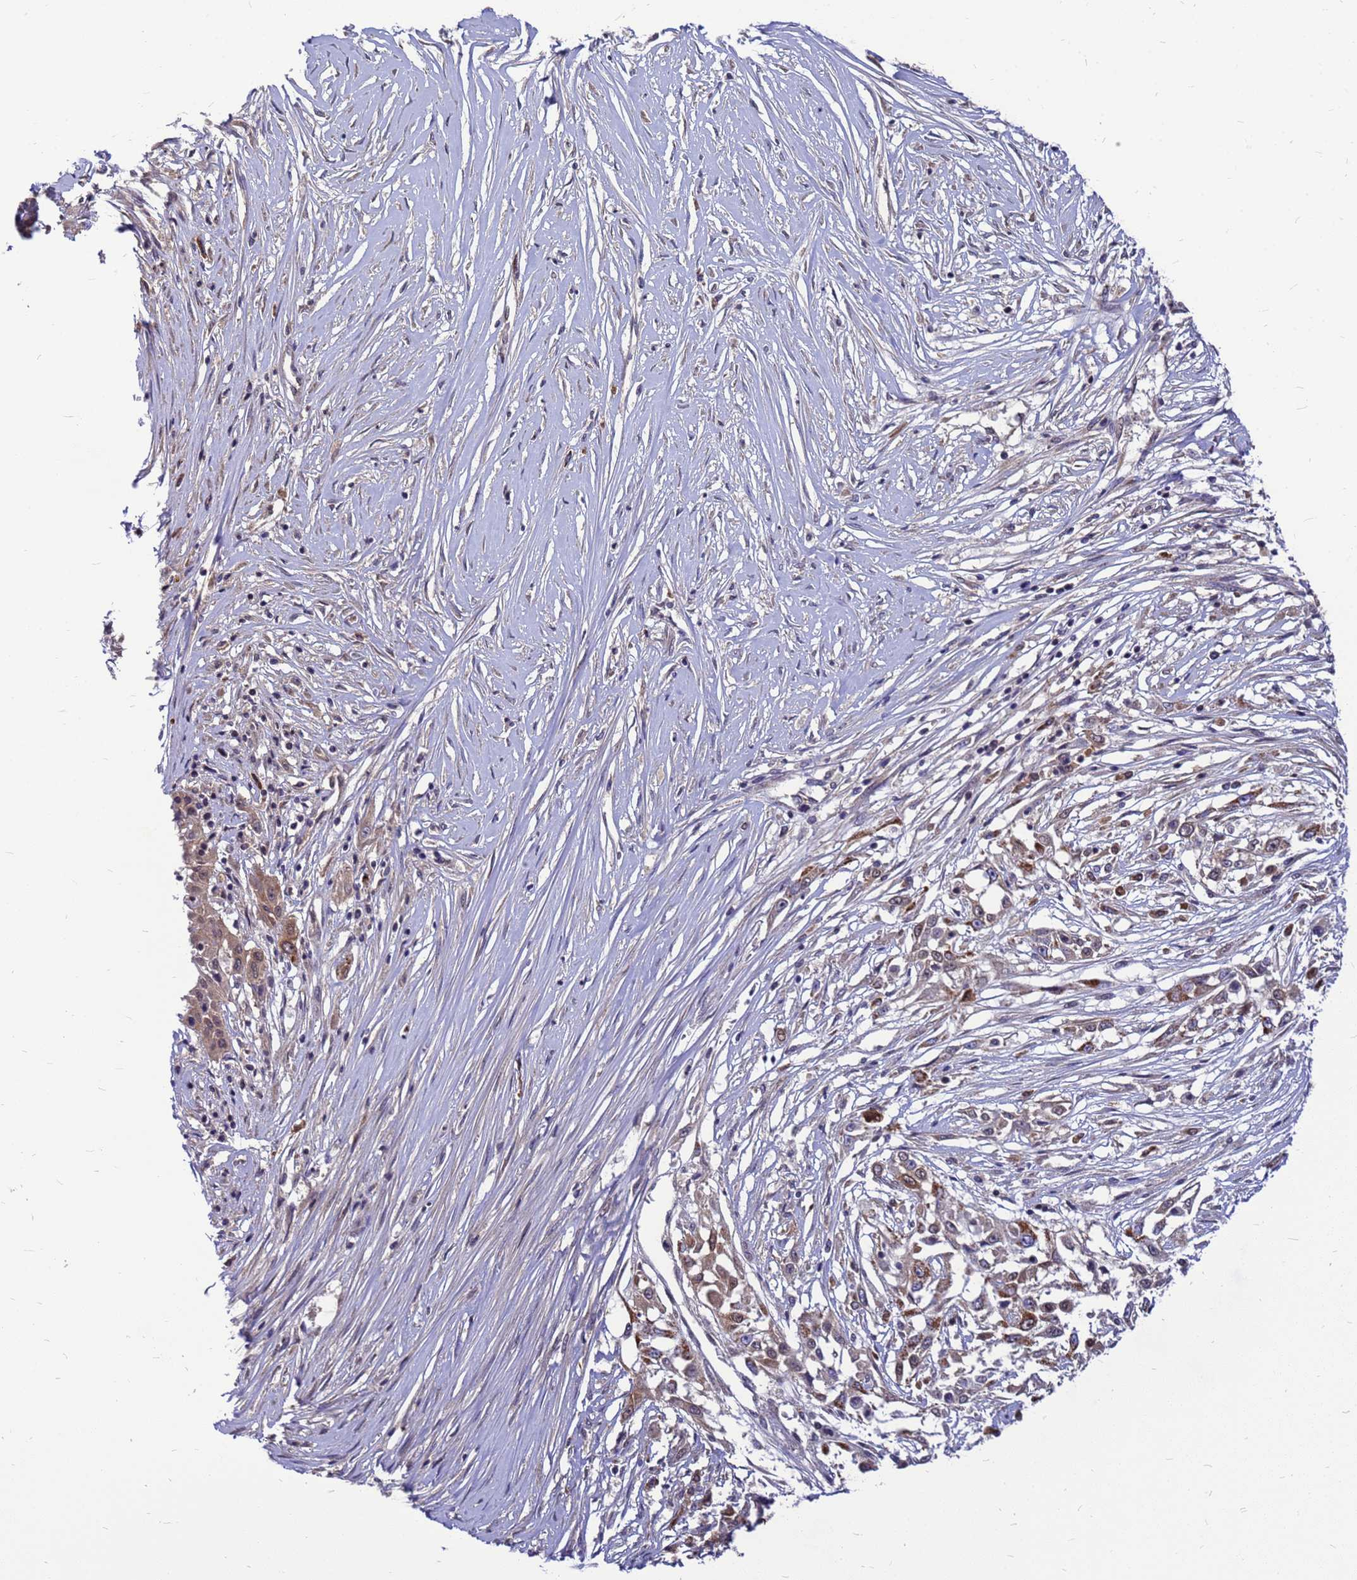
{"staining": {"intensity": "moderate", "quantity": ">75%", "location": "cytoplasmic/membranous"}, "tissue": "skin cancer", "cell_type": "Tumor cells", "image_type": "cancer", "snomed": [{"axis": "morphology", "description": "Squamous cell carcinoma, NOS"}, {"axis": "morphology", "description": "Squamous cell carcinoma, metastatic, NOS"}, {"axis": "topography", "description": "Skin"}, {"axis": "topography", "description": "Lymph node"}], "caption": "Immunohistochemistry image of neoplastic tissue: human skin squamous cell carcinoma stained using immunohistochemistry (IHC) reveals medium levels of moderate protein expression localized specifically in the cytoplasmic/membranous of tumor cells, appearing as a cytoplasmic/membranous brown color.", "gene": "CMC4", "patient": {"sex": "male", "age": 75}}